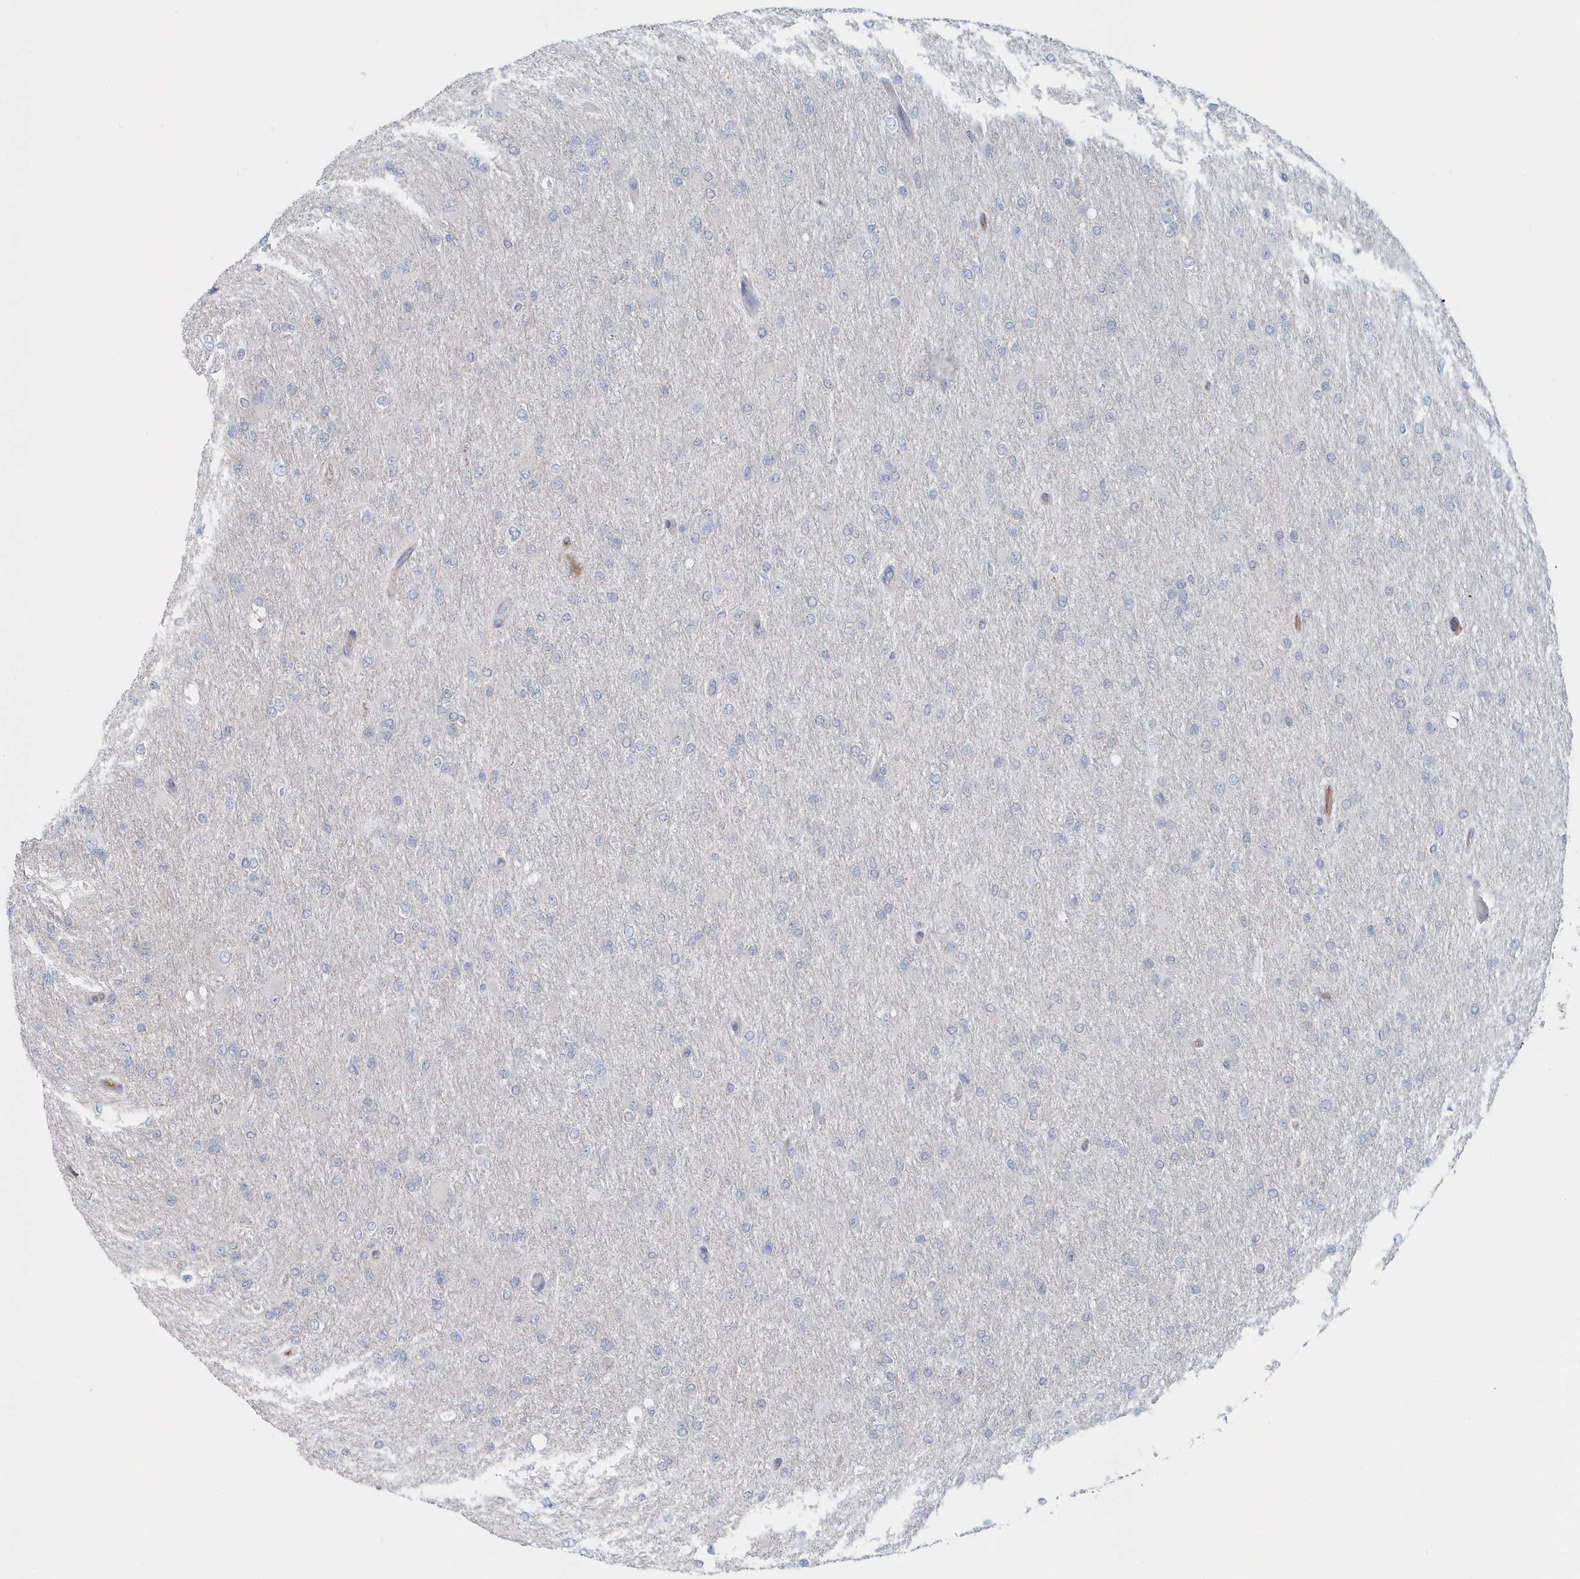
{"staining": {"intensity": "negative", "quantity": "none", "location": "none"}, "tissue": "glioma", "cell_type": "Tumor cells", "image_type": "cancer", "snomed": [{"axis": "morphology", "description": "Glioma, malignant, High grade"}, {"axis": "topography", "description": "Cerebral cortex"}], "caption": "IHC micrograph of human glioma stained for a protein (brown), which shows no positivity in tumor cells. The staining is performed using DAB brown chromogen with nuclei counter-stained in using hematoxylin.", "gene": "SPATA18", "patient": {"sex": "female", "age": 36}}